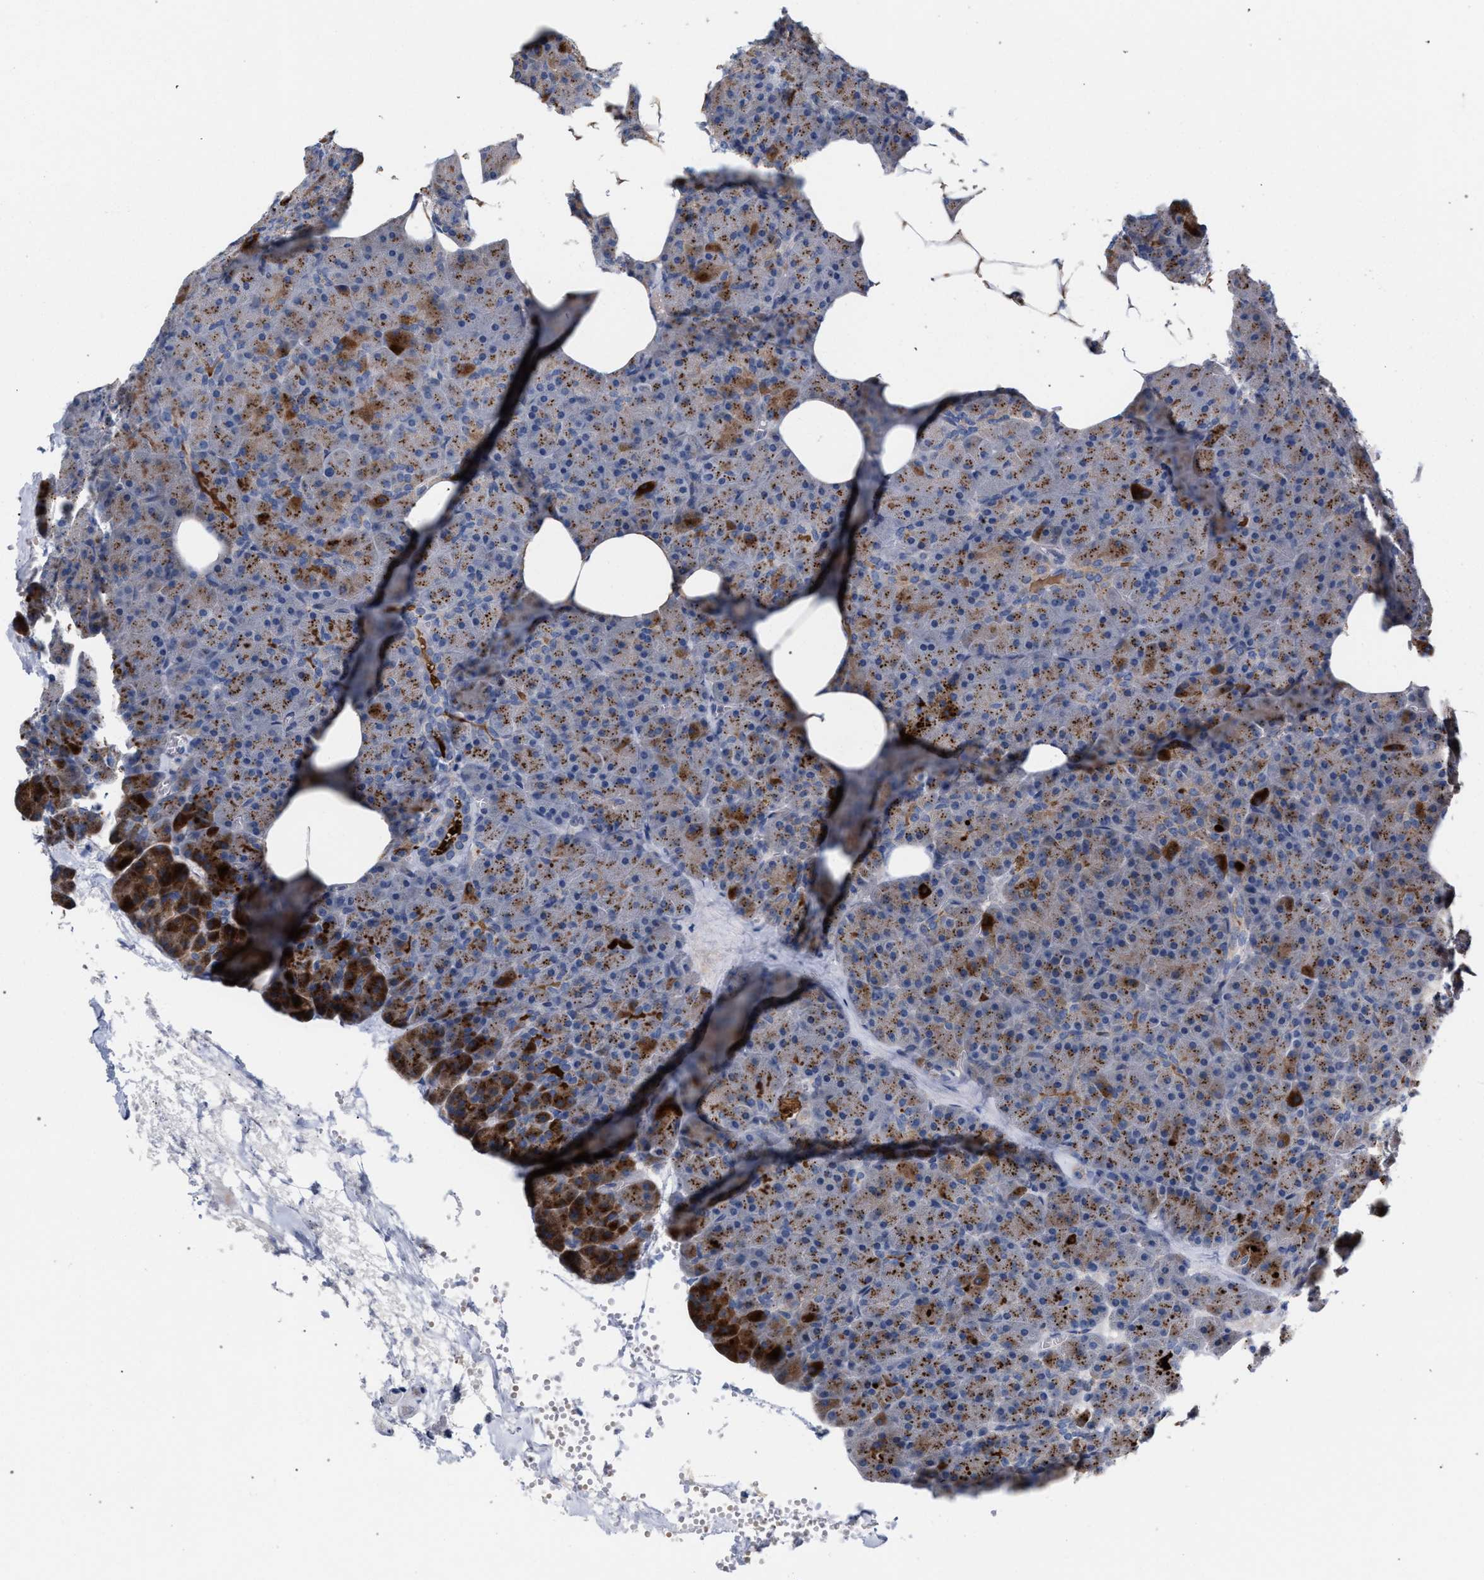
{"staining": {"intensity": "strong", "quantity": "25%-75%", "location": "cytoplasmic/membranous"}, "tissue": "pancreas", "cell_type": "Exocrine glandular cells", "image_type": "normal", "snomed": [{"axis": "morphology", "description": "Normal tissue, NOS"}, {"axis": "morphology", "description": "Carcinoid, malignant, NOS"}, {"axis": "topography", "description": "Pancreas"}], "caption": "Immunohistochemistry of benign human pancreas demonstrates high levels of strong cytoplasmic/membranous staining in approximately 25%-75% of exocrine glandular cells.", "gene": "RNF135", "patient": {"sex": "female", "age": 35}}